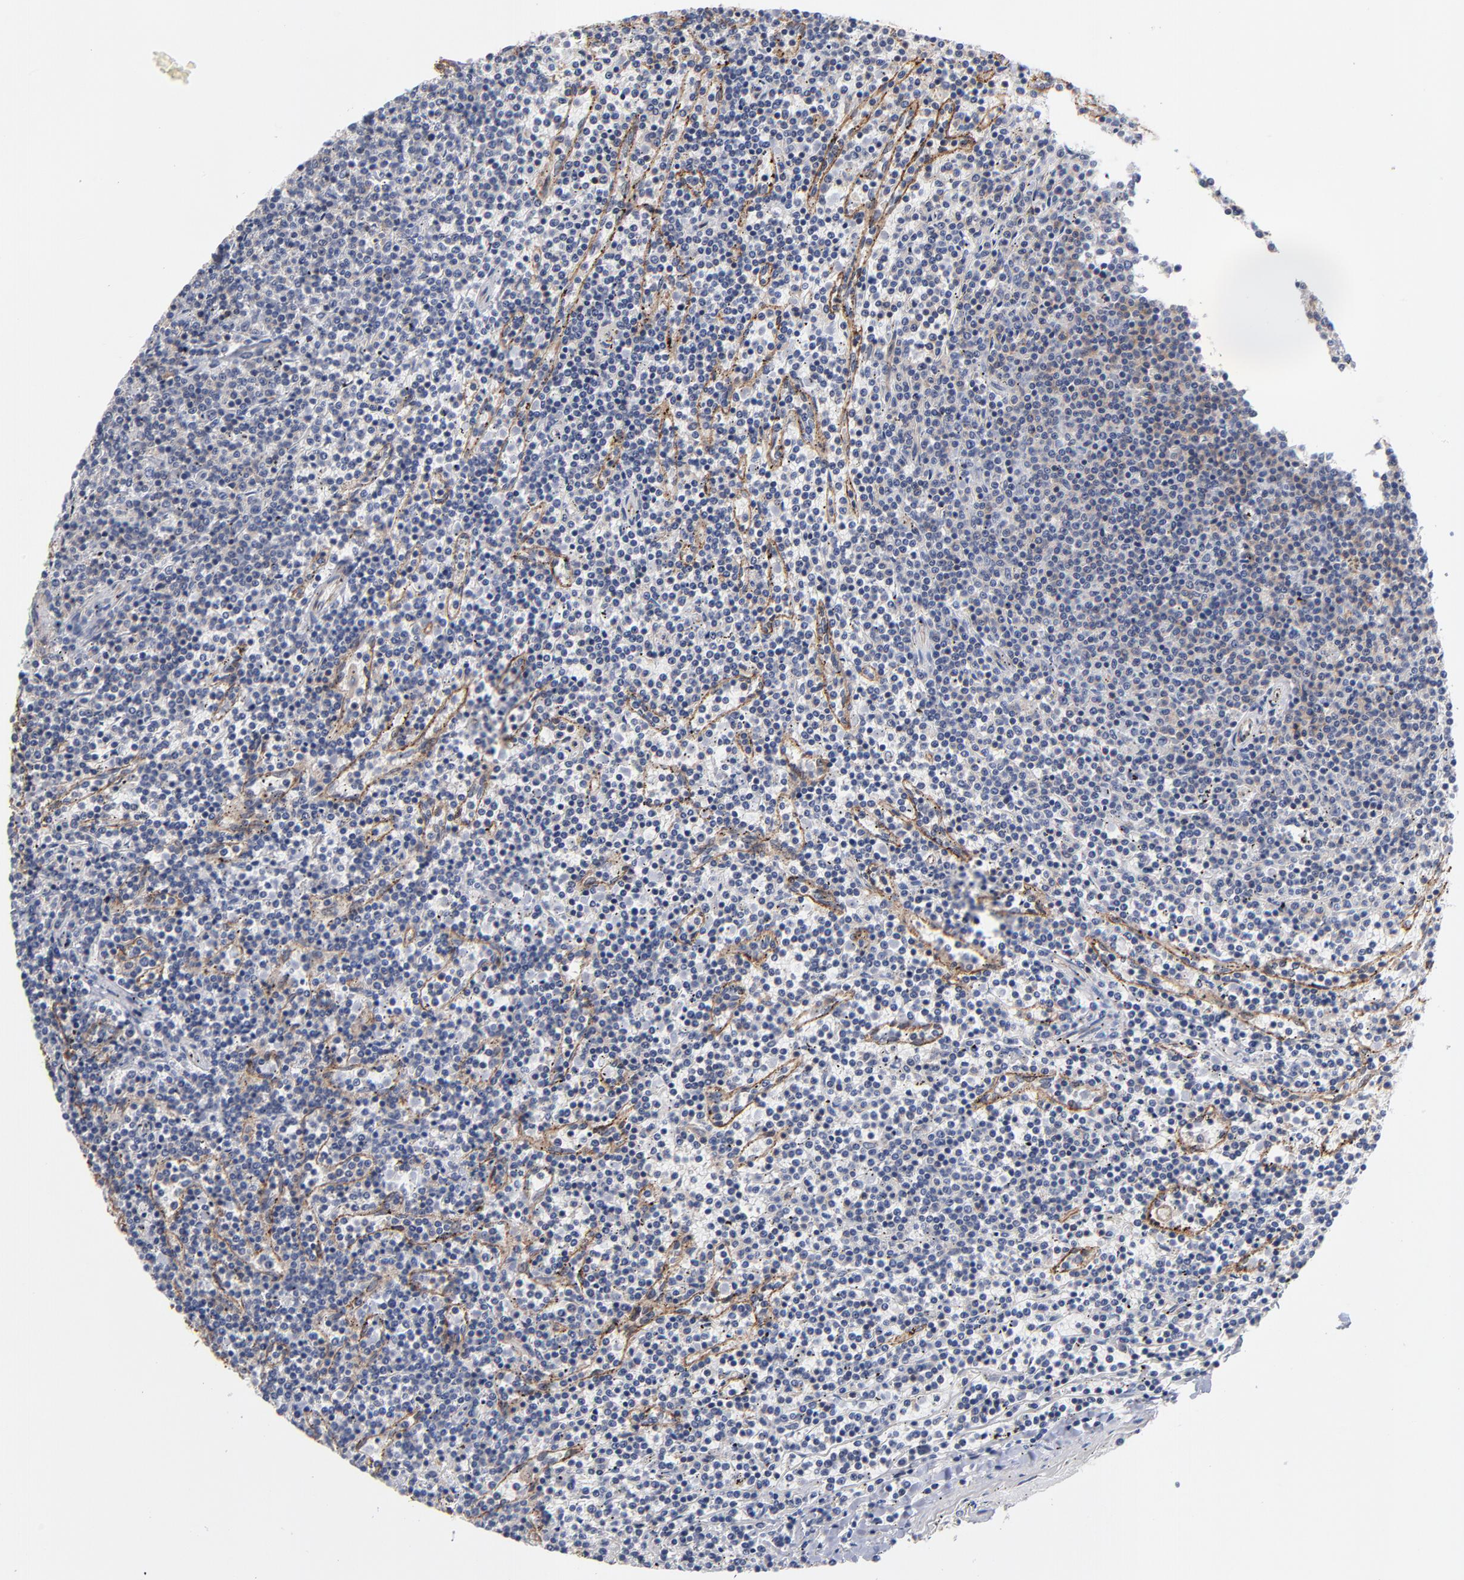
{"staining": {"intensity": "moderate", "quantity": "<25%", "location": "cytoplasmic/membranous"}, "tissue": "lymphoma", "cell_type": "Tumor cells", "image_type": "cancer", "snomed": [{"axis": "morphology", "description": "Malignant lymphoma, non-Hodgkin's type, Low grade"}, {"axis": "topography", "description": "Spleen"}], "caption": "Protein staining demonstrates moderate cytoplasmic/membranous positivity in approximately <25% of tumor cells in lymphoma. (DAB (3,3'-diaminobenzidine) IHC, brown staining for protein, blue staining for nuclei).", "gene": "PDLIM2", "patient": {"sex": "female", "age": 50}}